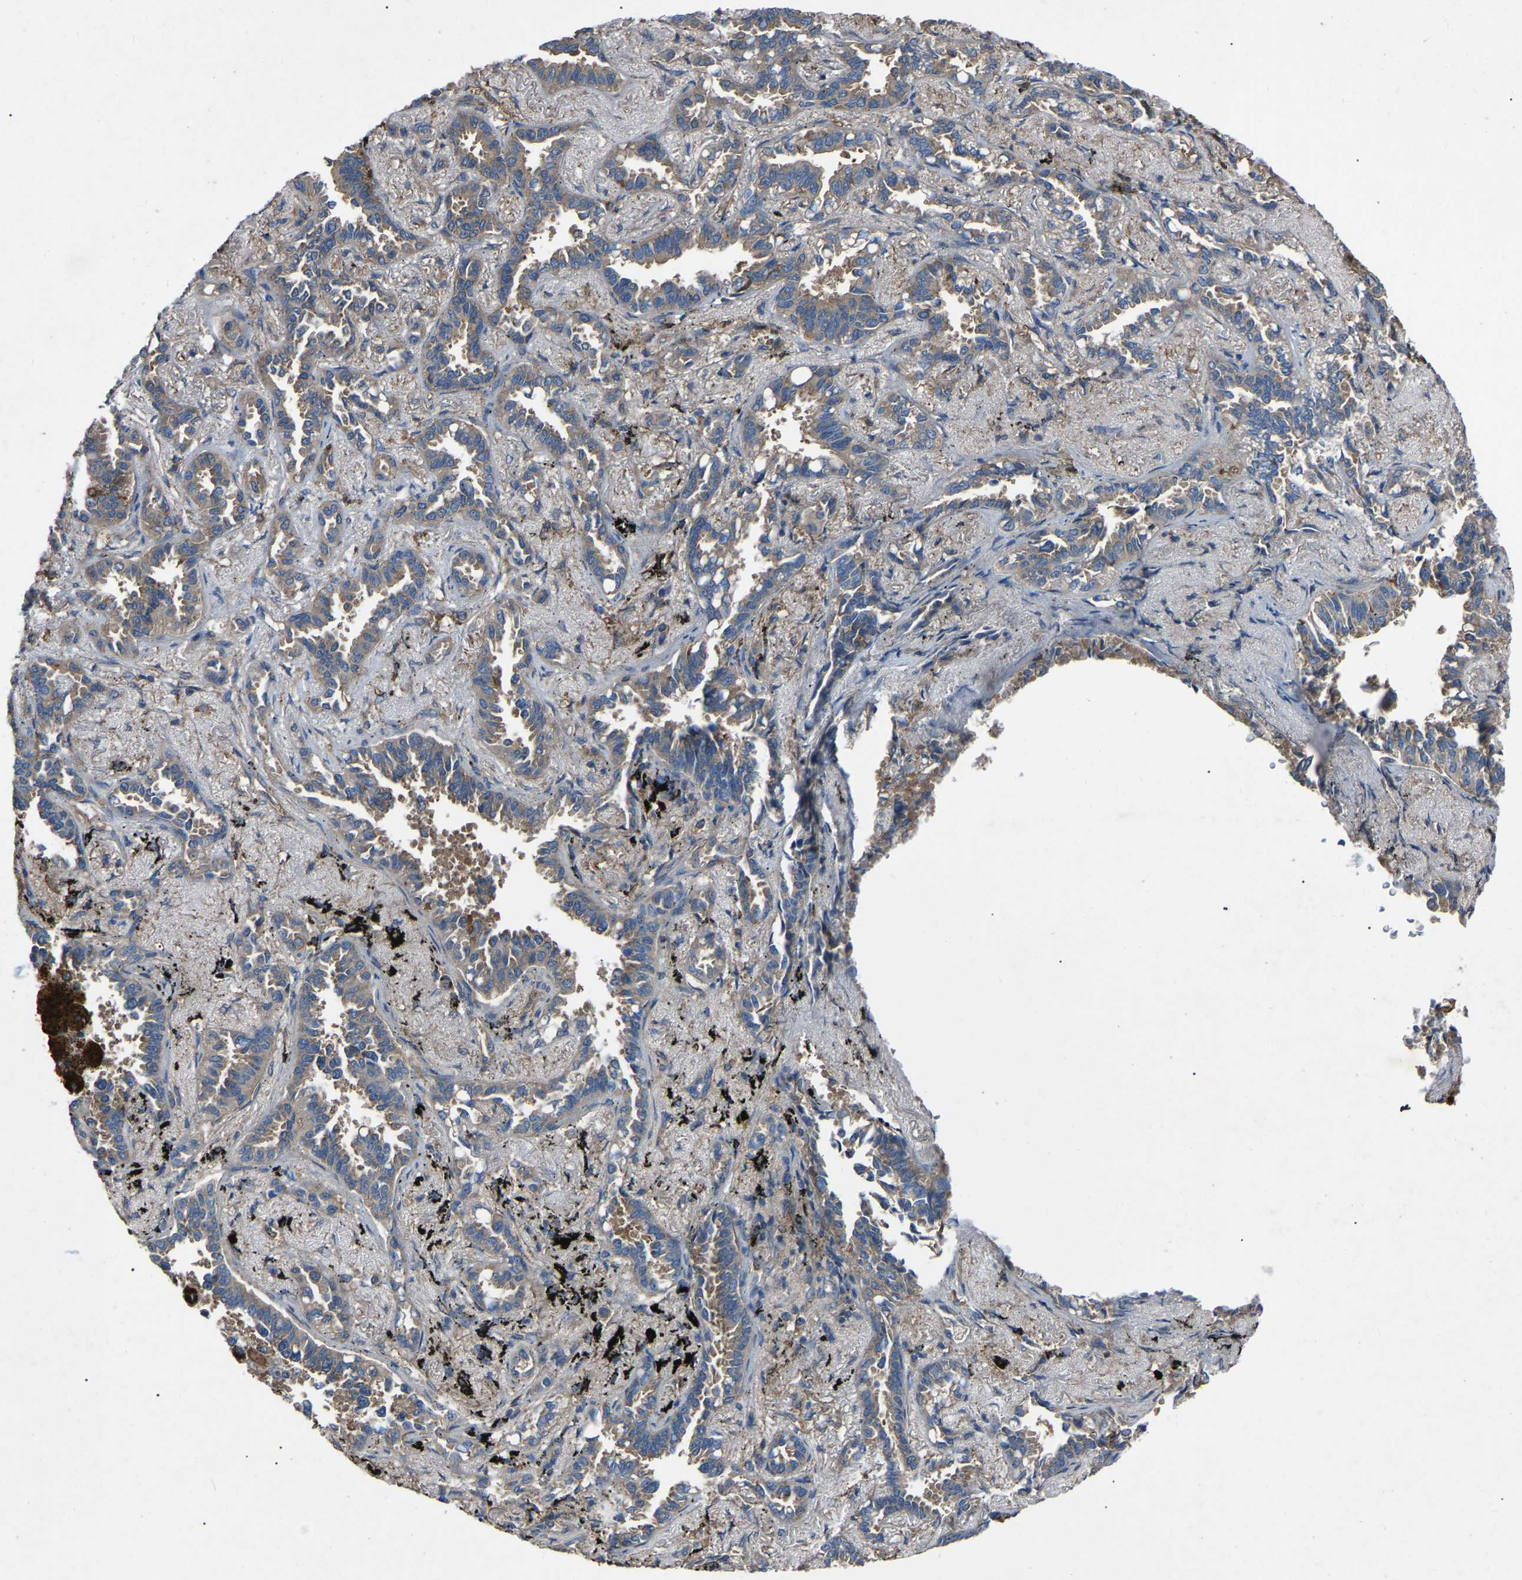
{"staining": {"intensity": "moderate", "quantity": ">75%", "location": "cytoplasmic/membranous"}, "tissue": "lung cancer", "cell_type": "Tumor cells", "image_type": "cancer", "snomed": [{"axis": "morphology", "description": "Adenocarcinoma, NOS"}, {"axis": "topography", "description": "Lung"}], "caption": "Immunohistochemistry (IHC) micrograph of human lung adenocarcinoma stained for a protein (brown), which reveals medium levels of moderate cytoplasmic/membranous positivity in about >75% of tumor cells.", "gene": "AIMP1", "patient": {"sex": "male", "age": 59}}